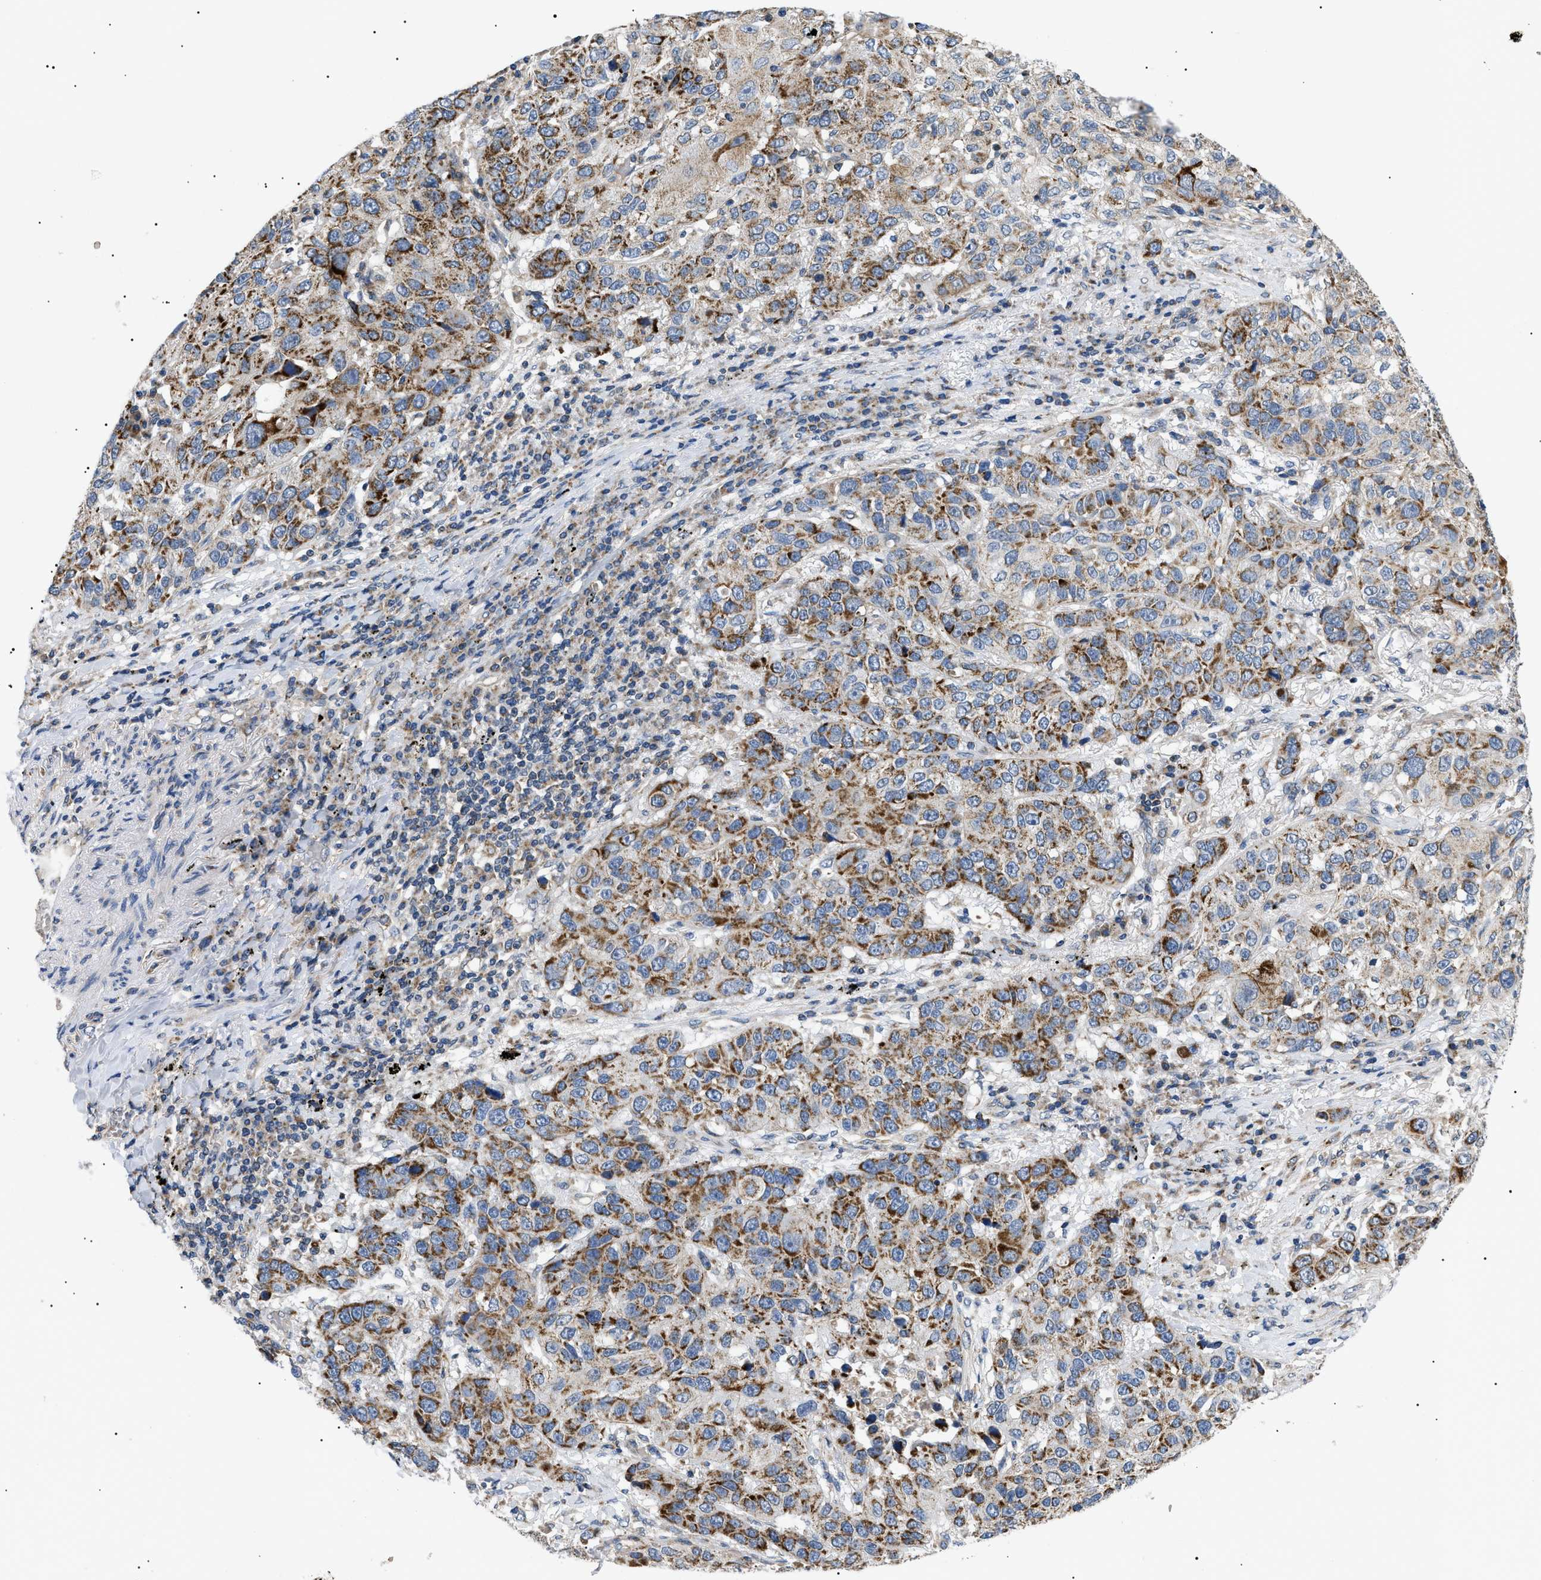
{"staining": {"intensity": "moderate", "quantity": ">75%", "location": "cytoplasmic/membranous"}, "tissue": "lung cancer", "cell_type": "Tumor cells", "image_type": "cancer", "snomed": [{"axis": "morphology", "description": "Squamous cell carcinoma, NOS"}, {"axis": "topography", "description": "Lung"}], "caption": "Immunohistochemistry histopathology image of neoplastic tissue: human lung squamous cell carcinoma stained using immunohistochemistry displays medium levels of moderate protein expression localized specifically in the cytoplasmic/membranous of tumor cells, appearing as a cytoplasmic/membranous brown color.", "gene": "TOMM6", "patient": {"sex": "male", "age": 57}}